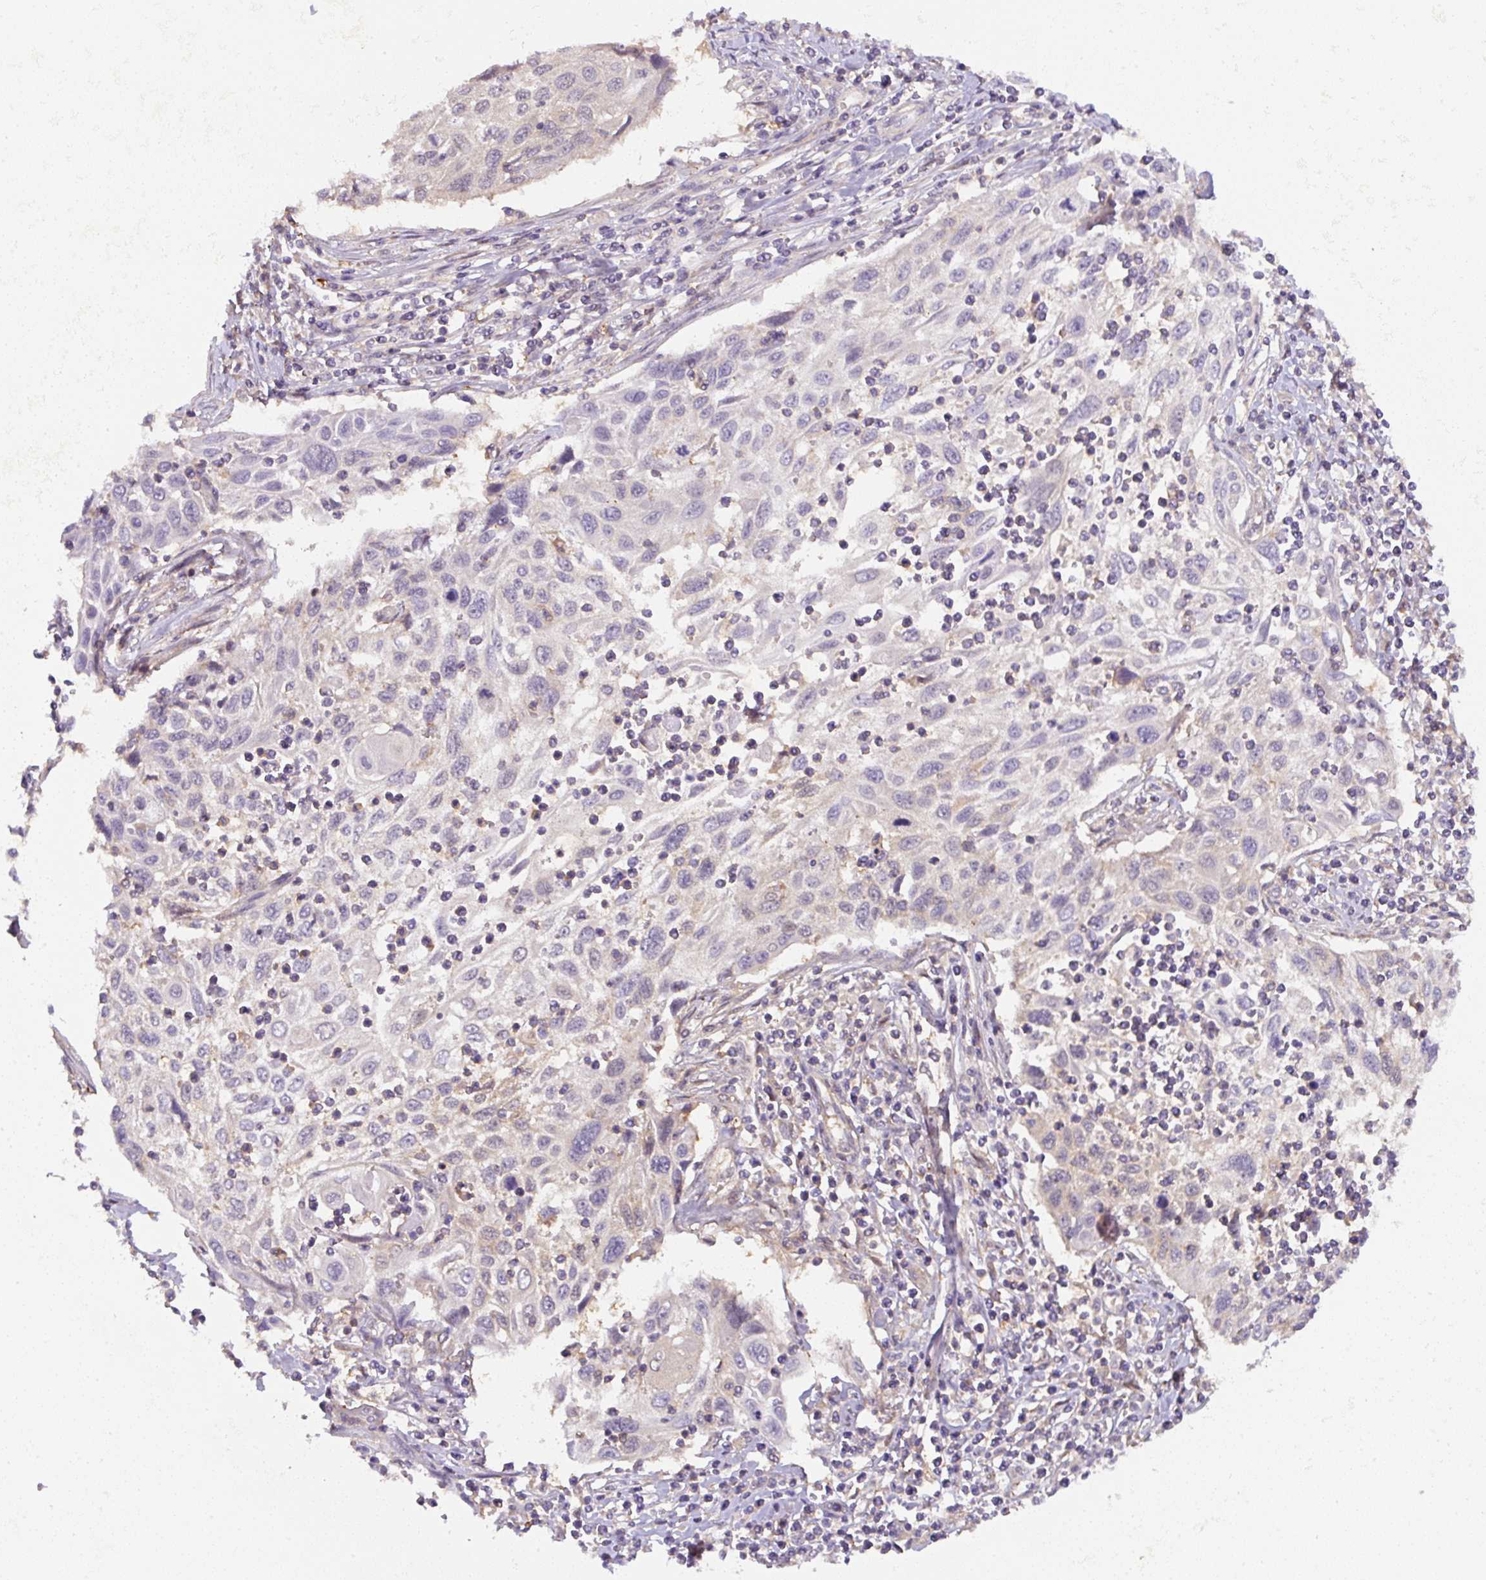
{"staining": {"intensity": "weak", "quantity": "25%-75%", "location": "cytoplasmic/membranous"}, "tissue": "cervical cancer", "cell_type": "Tumor cells", "image_type": "cancer", "snomed": [{"axis": "morphology", "description": "Squamous cell carcinoma, NOS"}, {"axis": "topography", "description": "Cervix"}], "caption": "Cervical cancer (squamous cell carcinoma) stained with a protein marker shows weak staining in tumor cells.", "gene": "ST13", "patient": {"sex": "female", "age": 70}}